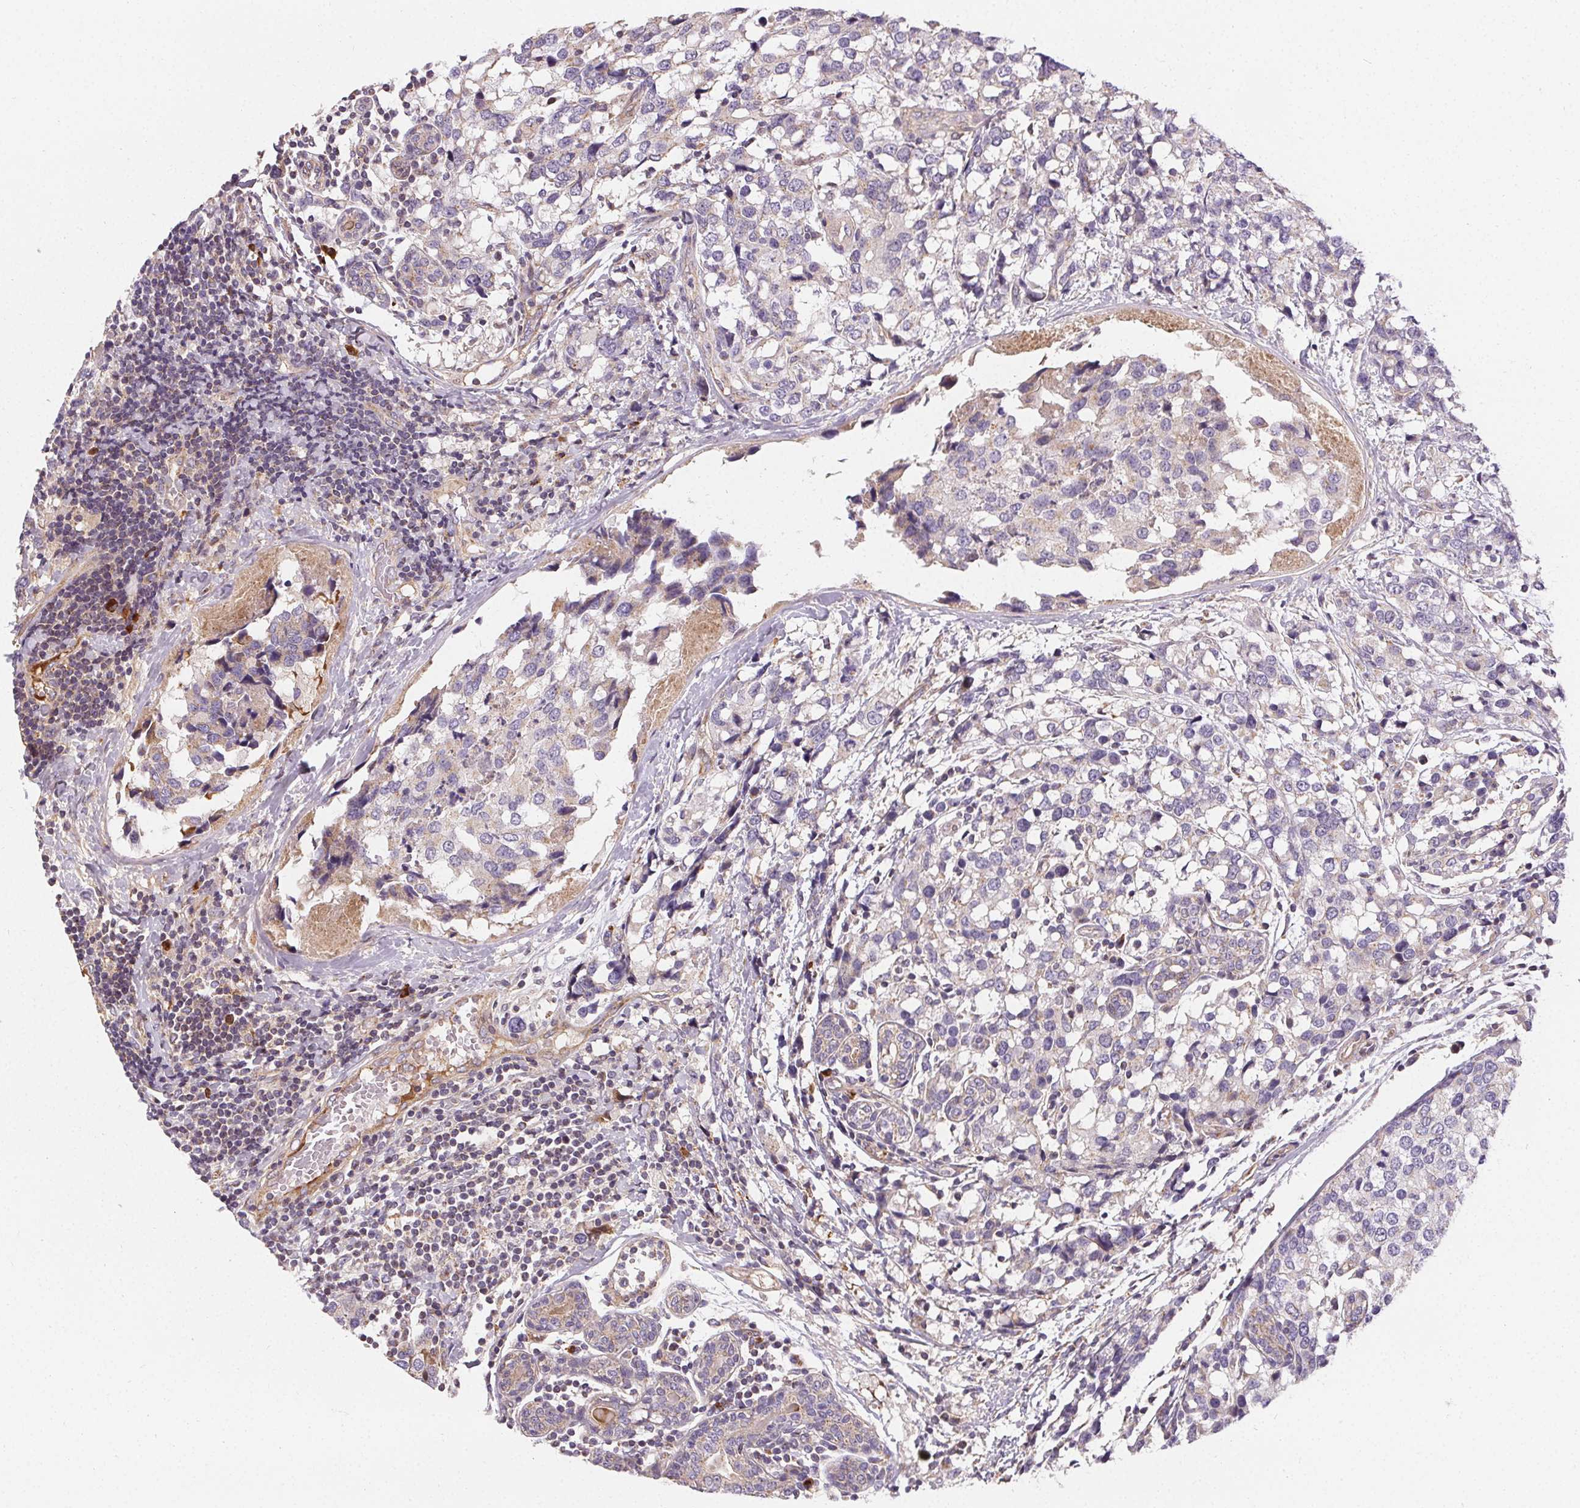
{"staining": {"intensity": "negative", "quantity": "none", "location": "none"}, "tissue": "breast cancer", "cell_type": "Tumor cells", "image_type": "cancer", "snomed": [{"axis": "morphology", "description": "Lobular carcinoma"}, {"axis": "topography", "description": "Breast"}], "caption": "Photomicrograph shows no significant protein positivity in tumor cells of breast lobular carcinoma. (Brightfield microscopy of DAB immunohistochemistry at high magnification).", "gene": "APLP1", "patient": {"sex": "female", "age": 59}}